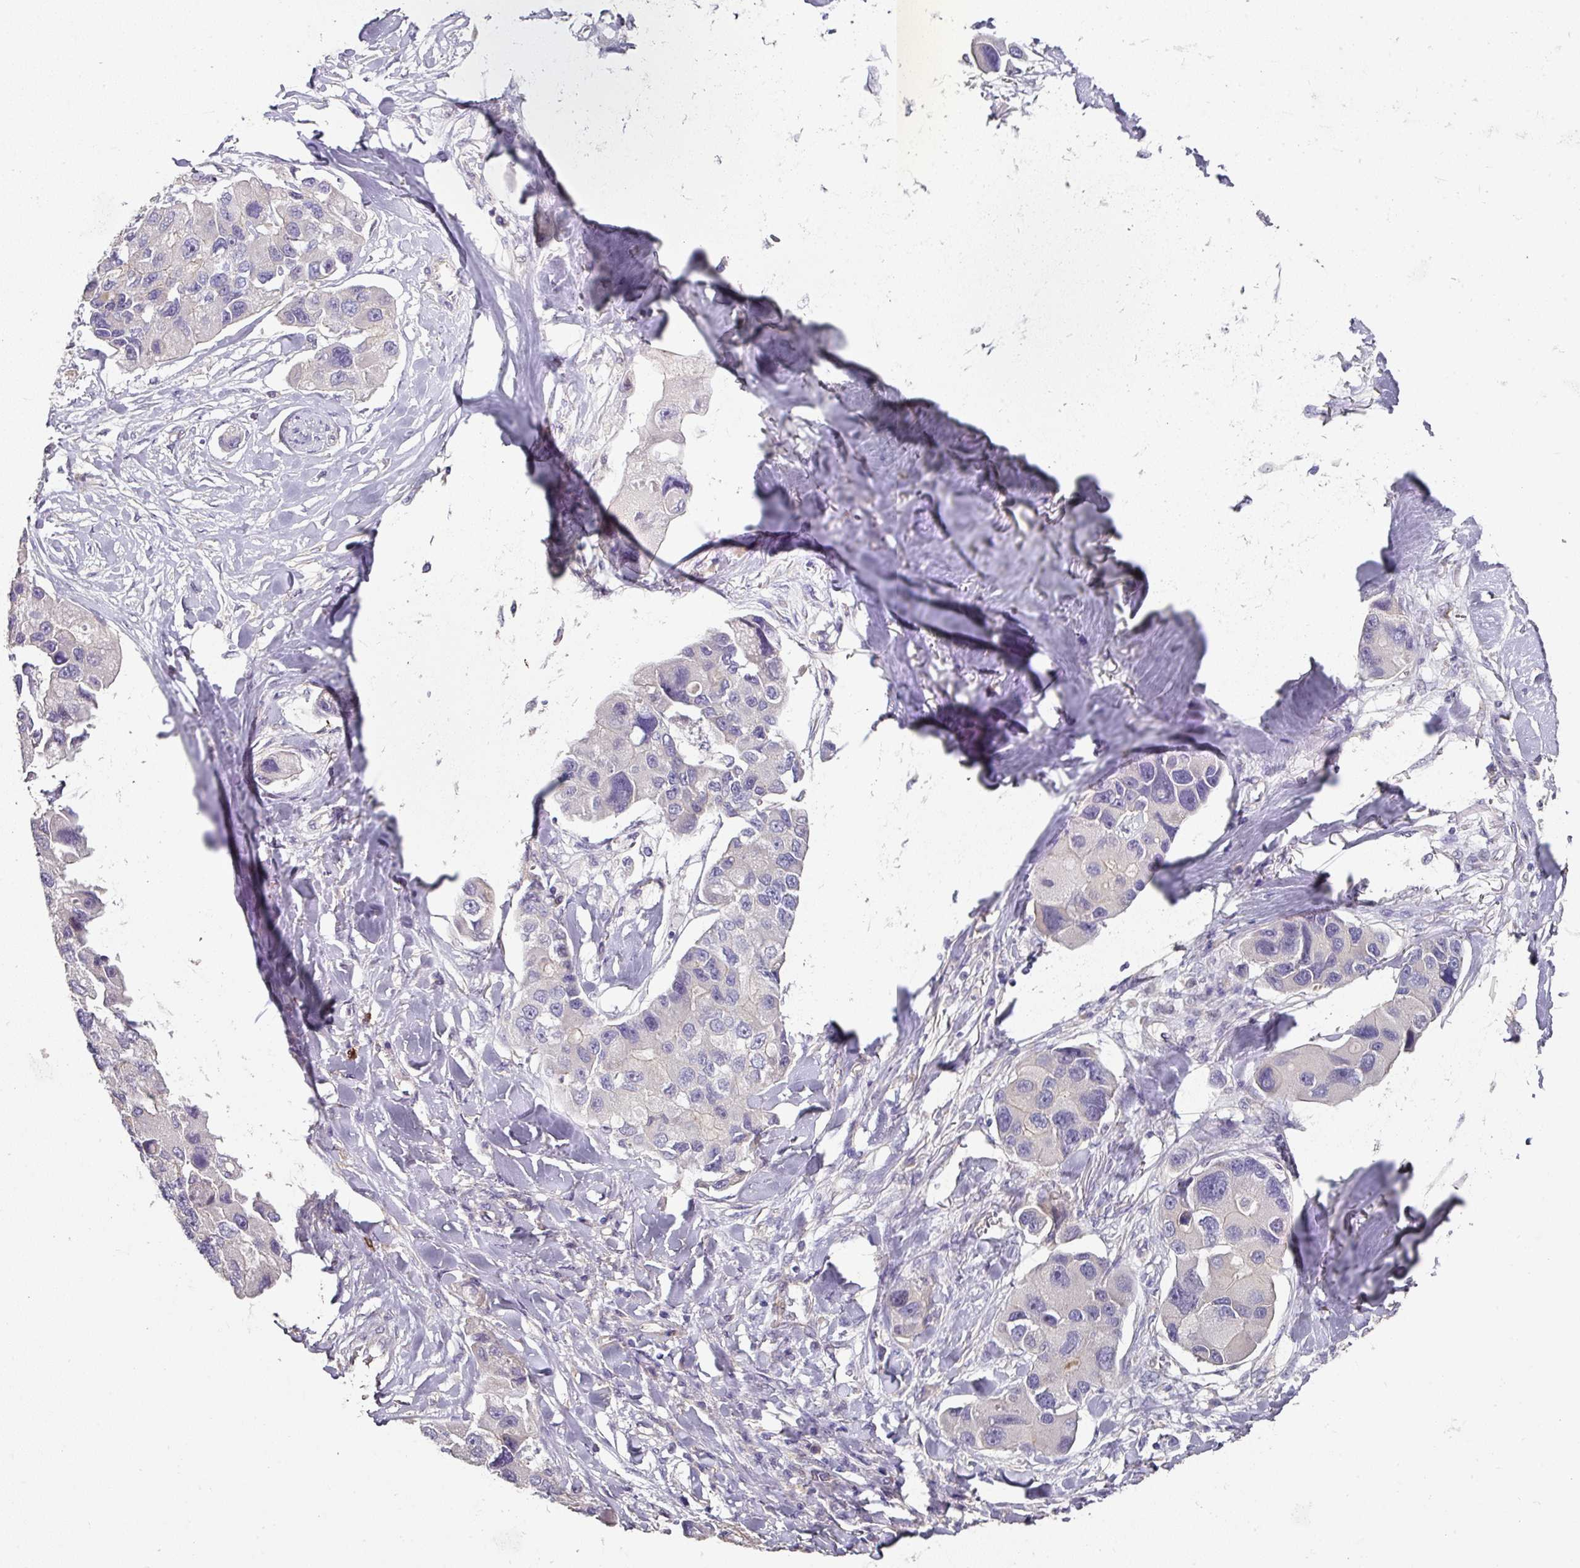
{"staining": {"intensity": "negative", "quantity": "none", "location": "none"}, "tissue": "lung cancer", "cell_type": "Tumor cells", "image_type": "cancer", "snomed": [{"axis": "morphology", "description": "Adenocarcinoma, NOS"}, {"axis": "topography", "description": "Lung"}], "caption": "This micrograph is of lung adenocarcinoma stained with immunohistochemistry to label a protein in brown with the nuclei are counter-stained blue. There is no expression in tumor cells.", "gene": "C4orf48", "patient": {"sex": "female", "age": 54}}